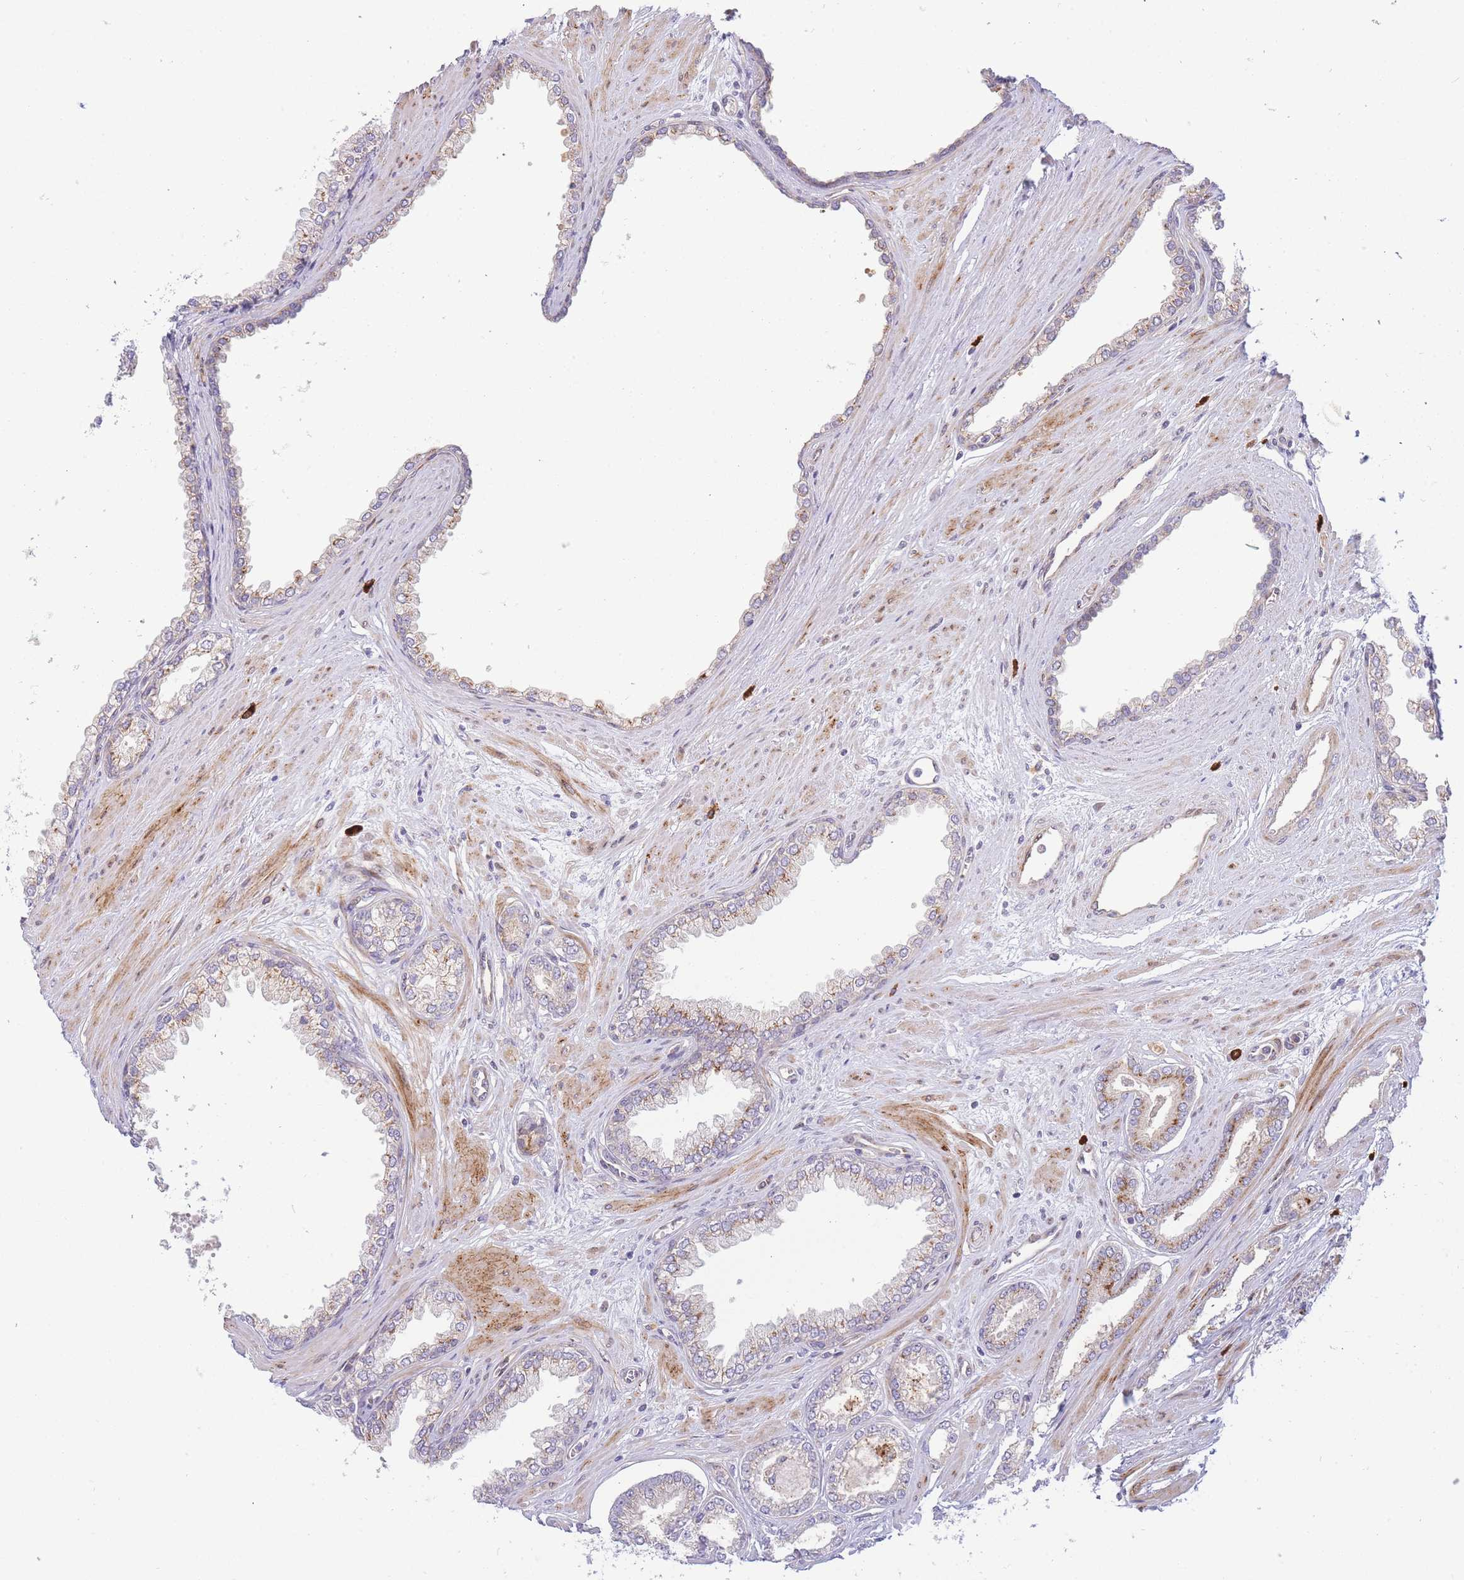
{"staining": {"intensity": "strong", "quantity": "25%-75%", "location": "cytoplasmic/membranous"}, "tissue": "prostate cancer", "cell_type": "Tumor cells", "image_type": "cancer", "snomed": [{"axis": "morphology", "description": "Adenocarcinoma, Low grade"}, {"axis": "topography", "description": "Prostate"}], "caption": "Brown immunohistochemical staining in human prostate adenocarcinoma (low-grade) demonstrates strong cytoplasmic/membranous positivity in approximately 25%-75% of tumor cells.", "gene": "ATP5MC2", "patient": {"sex": "male", "age": 60}}